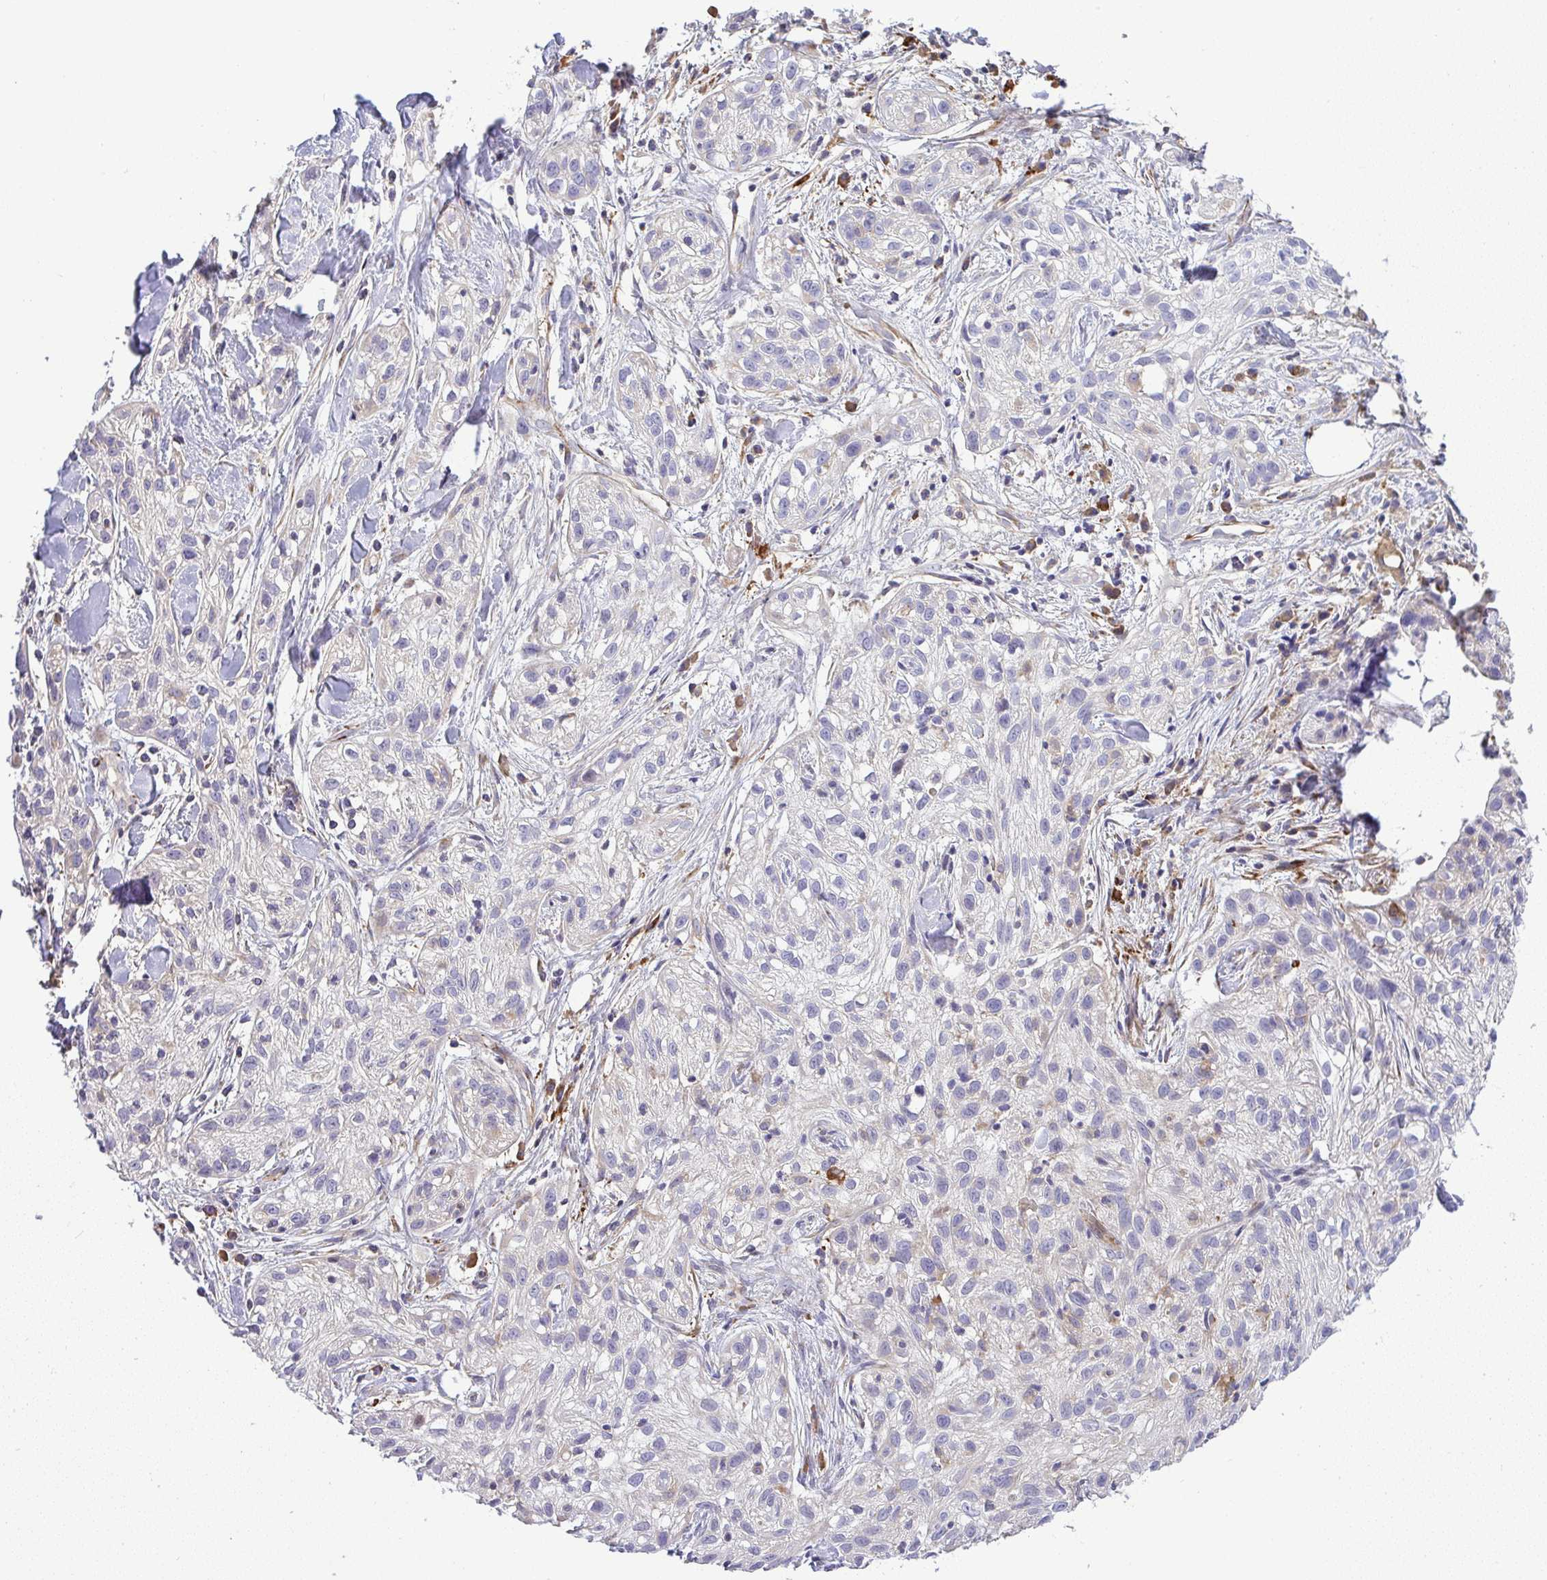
{"staining": {"intensity": "negative", "quantity": "none", "location": "none"}, "tissue": "skin cancer", "cell_type": "Tumor cells", "image_type": "cancer", "snomed": [{"axis": "morphology", "description": "Squamous cell carcinoma, NOS"}, {"axis": "topography", "description": "Skin"}], "caption": "Tumor cells show no significant protein positivity in skin cancer (squamous cell carcinoma).", "gene": "GRID2", "patient": {"sex": "male", "age": 82}}